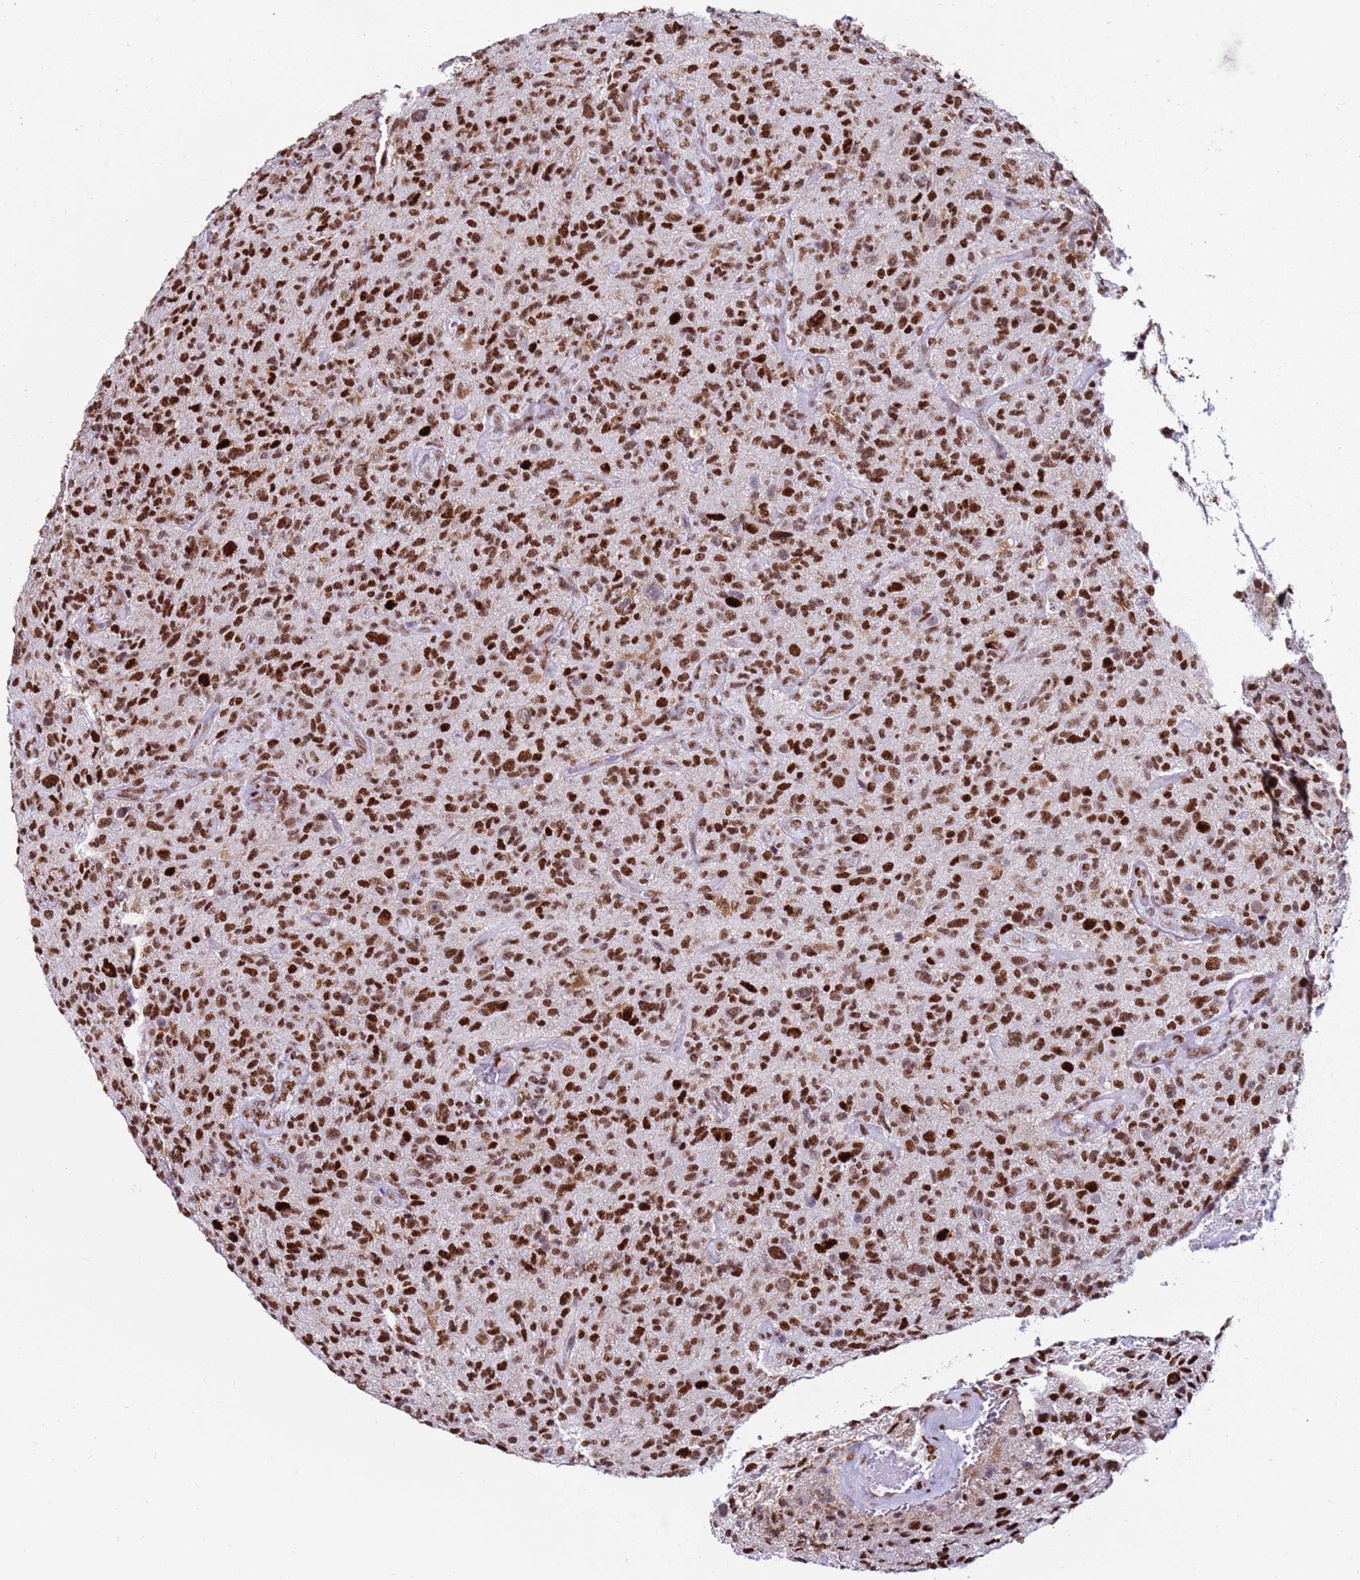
{"staining": {"intensity": "strong", "quantity": ">75%", "location": "nuclear"}, "tissue": "glioma", "cell_type": "Tumor cells", "image_type": "cancer", "snomed": [{"axis": "morphology", "description": "Glioma, malignant, High grade"}, {"axis": "topography", "description": "Brain"}], "caption": "DAB immunohistochemical staining of glioma exhibits strong nuclear protein staining in about >75% of tumor cells.", "gene": "KPNA4", "patient": {"sex": "male", "age": 47}}